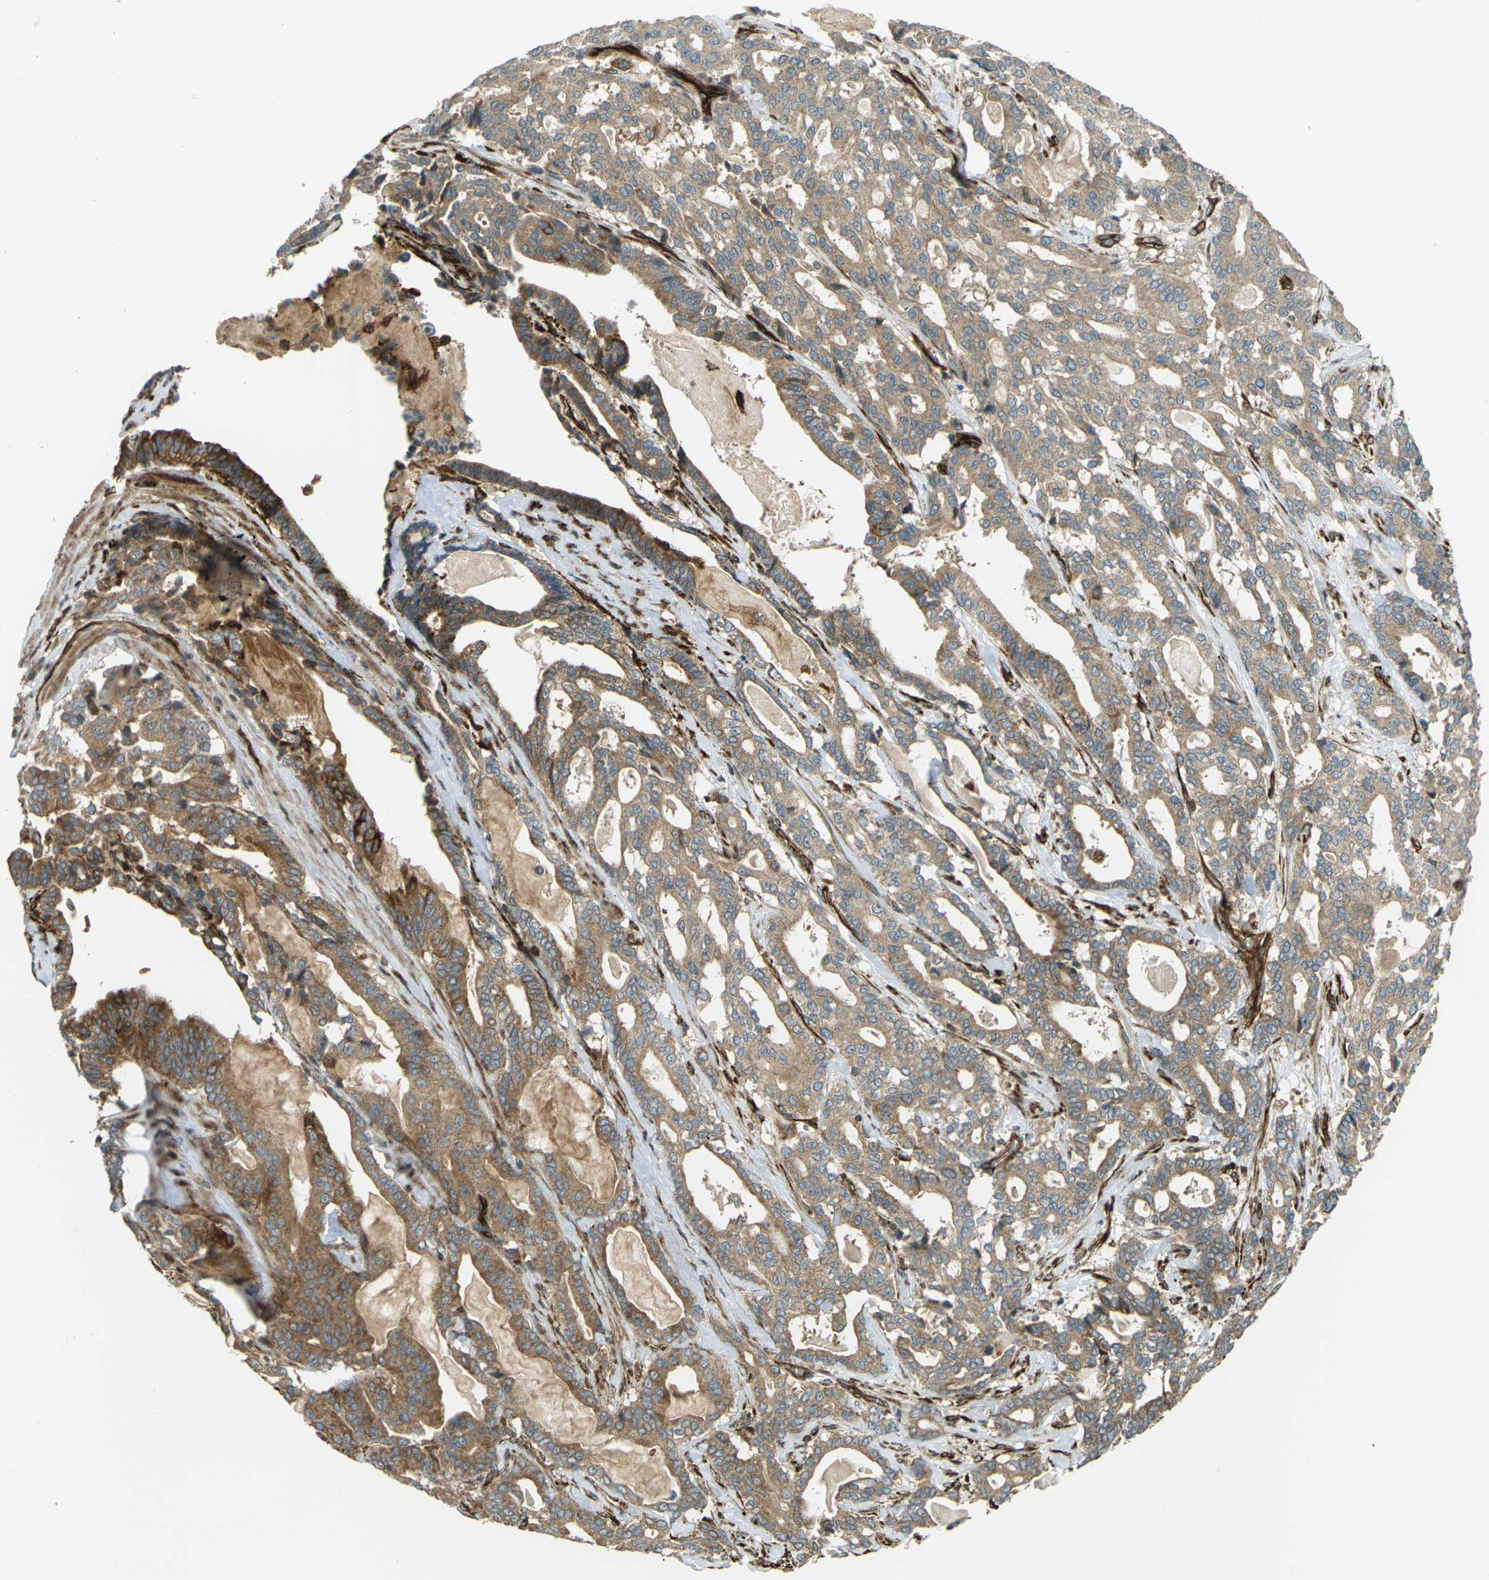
{"staining": {"intensity": "moderate", "quantity": ">75%", "location": "cytoplasmic/membranous"}, "tissue": "pancreatic cancer", "cell_type": "Tumor cells", "image_type": "cancer", "snomed": [{"axis": "morphology", "description": "Adenocarcinoma, NOS"}, {"axis": "topography", "description": "Pancreas"}], "caption": "Protein positivity by IHC demonstrates moderate cytoplasmic/membranous expression in about >75% of tumor cells in pancreatic cancer.", "gene": "S1PR1", "patient": {"sex": "male", "age": 63}}